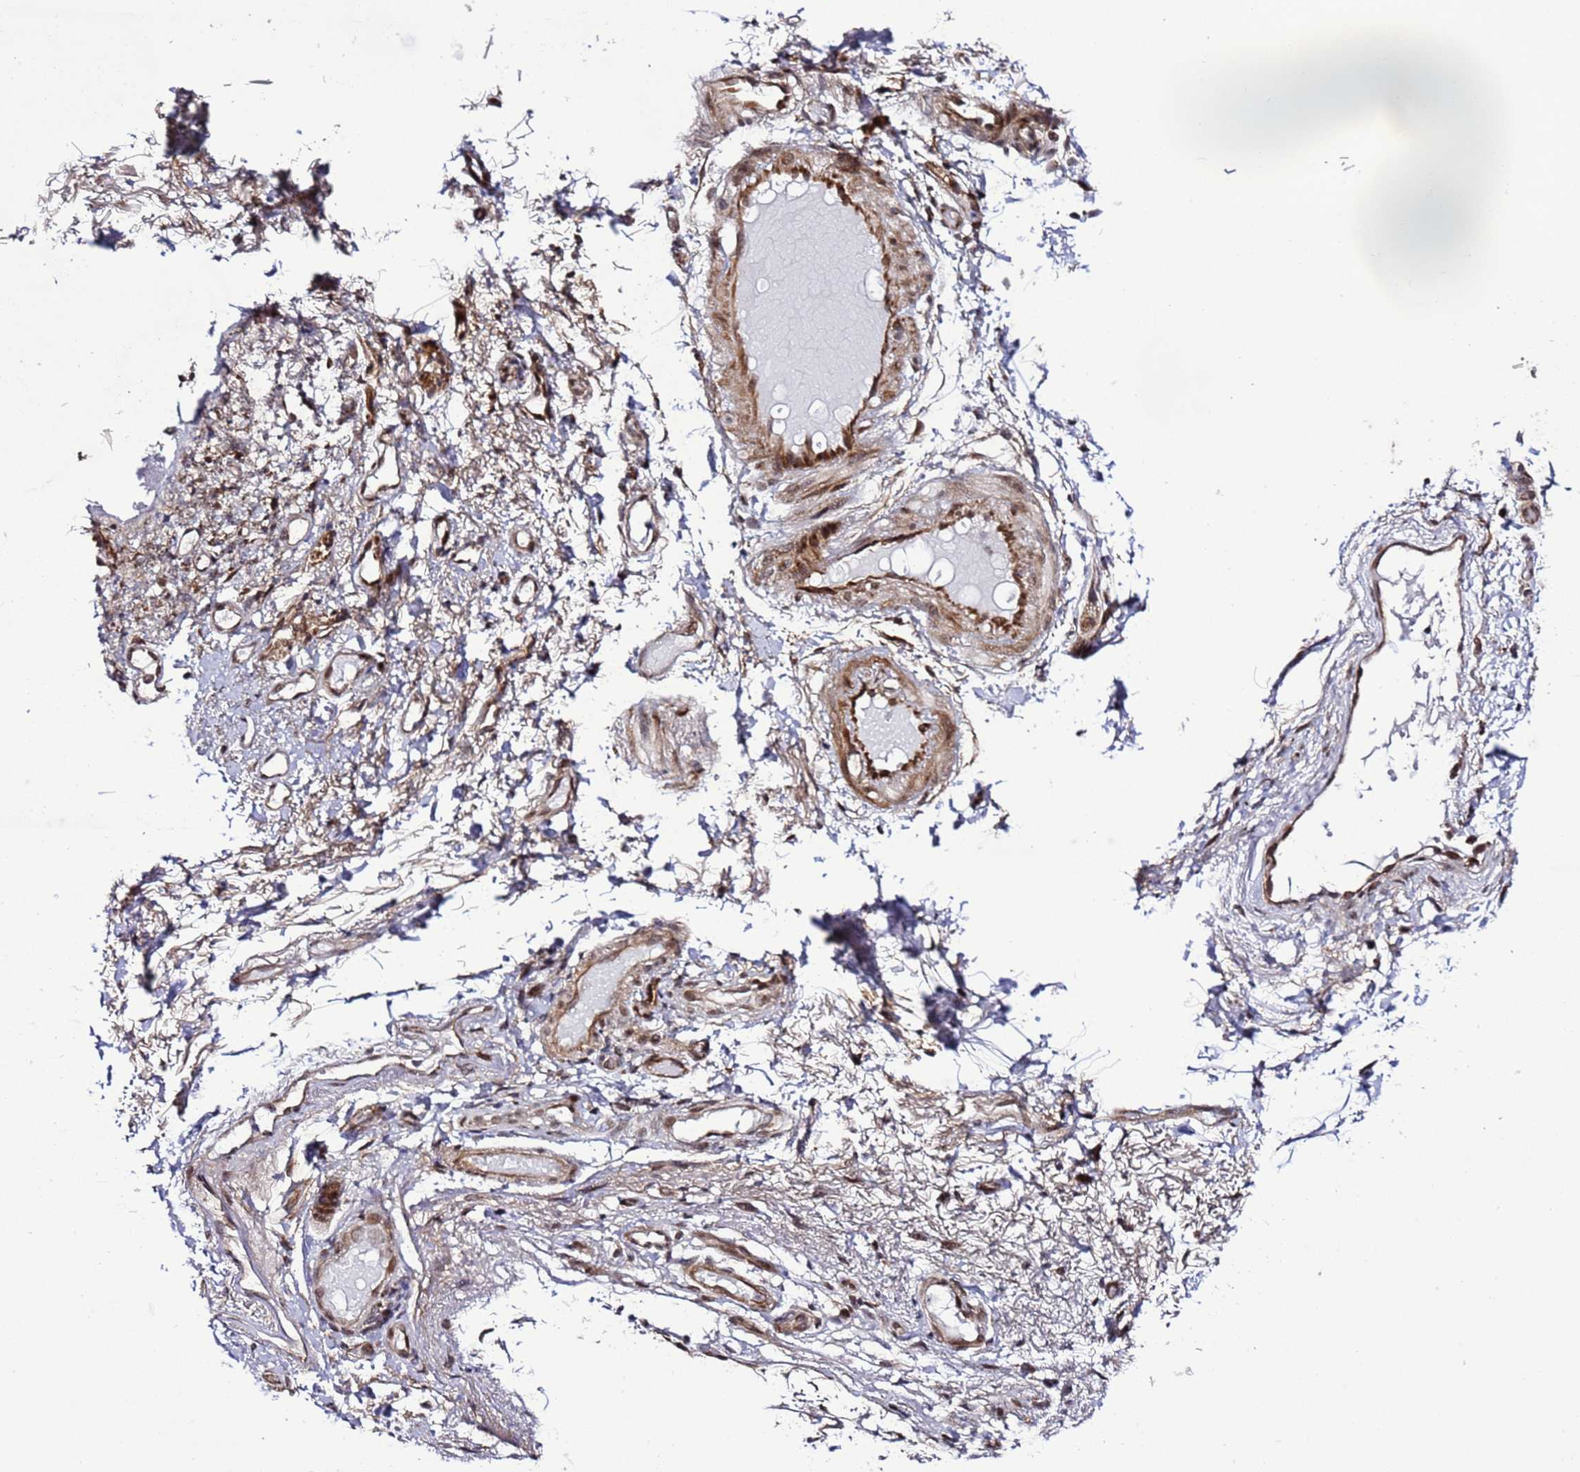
{"staining": {"intensity": "moderate", "quantity": "25%-75%", "location": "cytoplasmic/membranous"}, "tissue": "adipose tissue", "cell_type": "Adipocytes", "image_type": "normal", "snomed": [{"axis": "morphology", "description": "Normal tissue, NOS"}, {"axis": "morphology", "description": "Basal cell carcinoma"}, {"axis": "topography", "description": "Cartilage tissue"}, {"axis": "topography", "description": "Nasopharynx"}, {"axis": "topography", "description": "Oral tissue"}], "caption": "Human adipose tissue stained for a protein (brown) shows moderate cytoplasmic/membranous positive expression in about 25%-75% of adipocytes.", "gene": "POLR2D", "patient": {"sex": "female", "age": 77}}